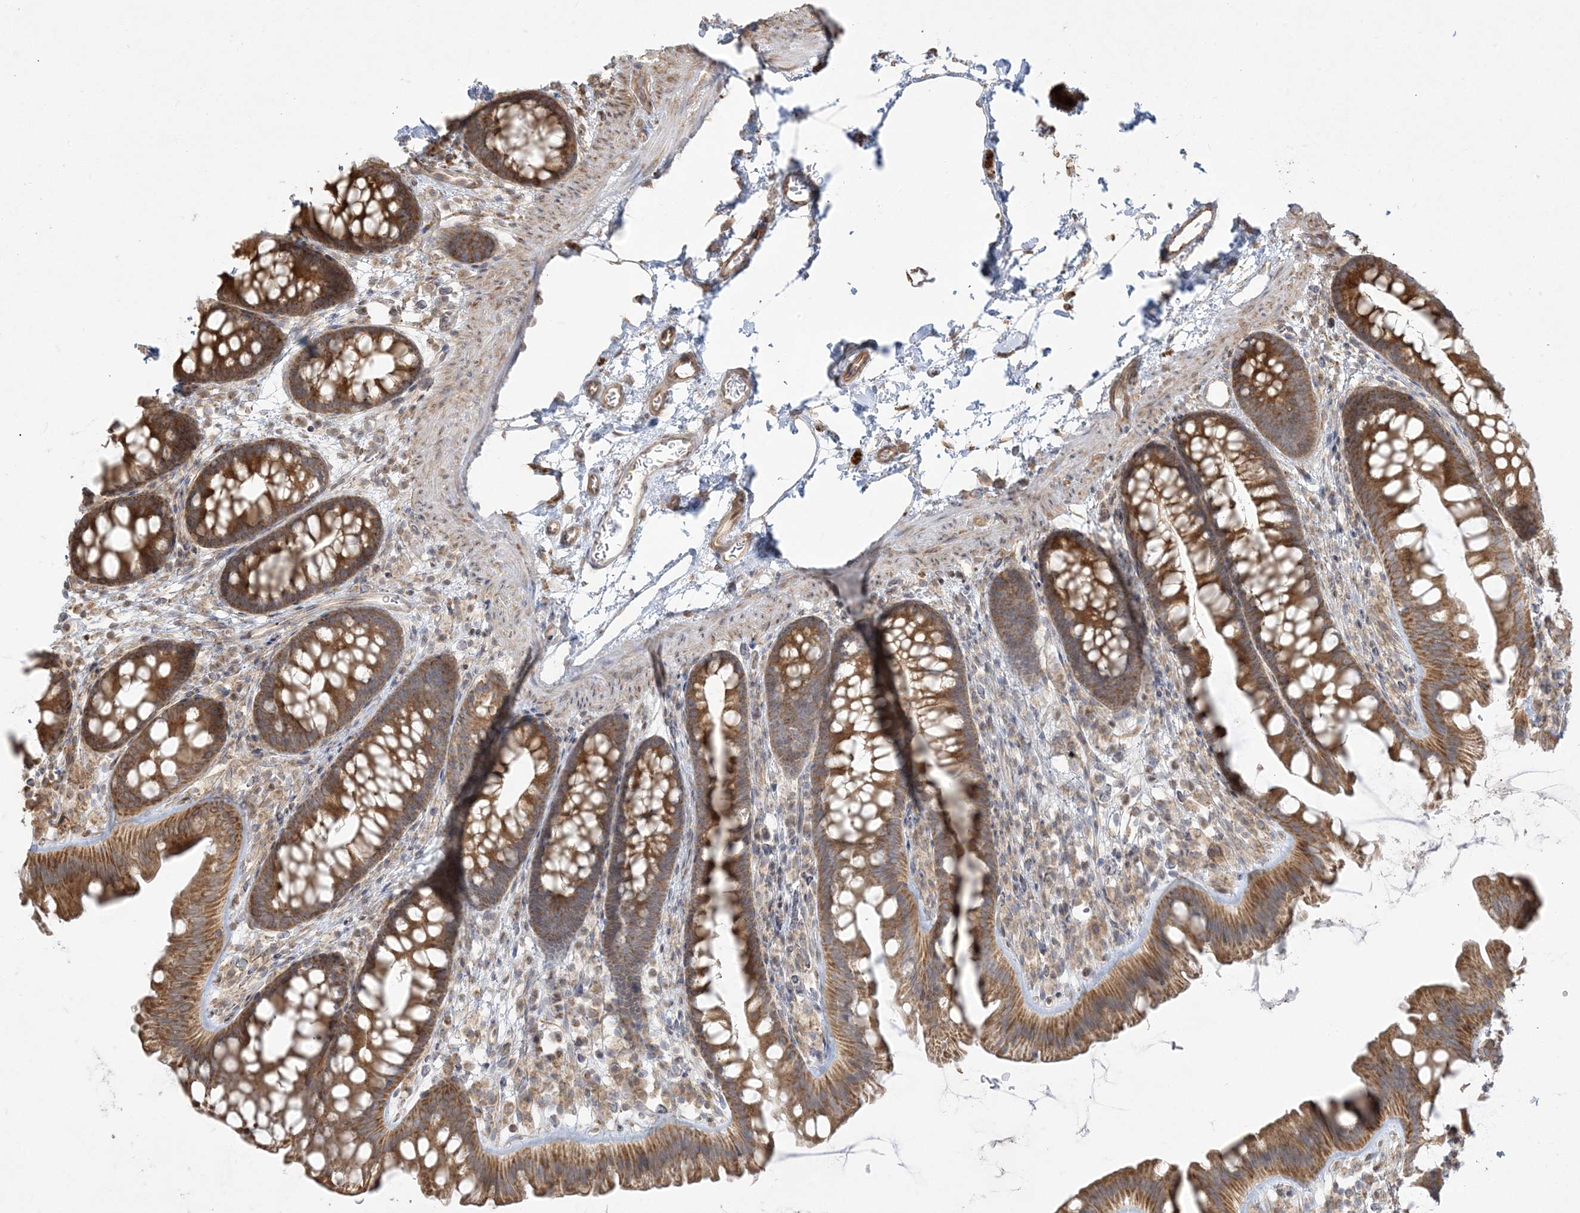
{"staining": {"intensity": "moderate", "quantity": ">75%", "location": "cytoplasmic/membranous"}, "tissue": "colon", "cell_type": "Endothelial cells", "image_type": "normal", "snomed": [{"axis": "morphology", "description": "Normal tissue, NOS"}, {"axis": "topography", "description": "Colon"}], "caption": "The immunohistochemical stain shows moderate cytoplasmic/membranous positivity in endothelial cells of unremarkable colon.", "gene": "ZC3H6", "patient": {"sex": "female", "age": 62}}